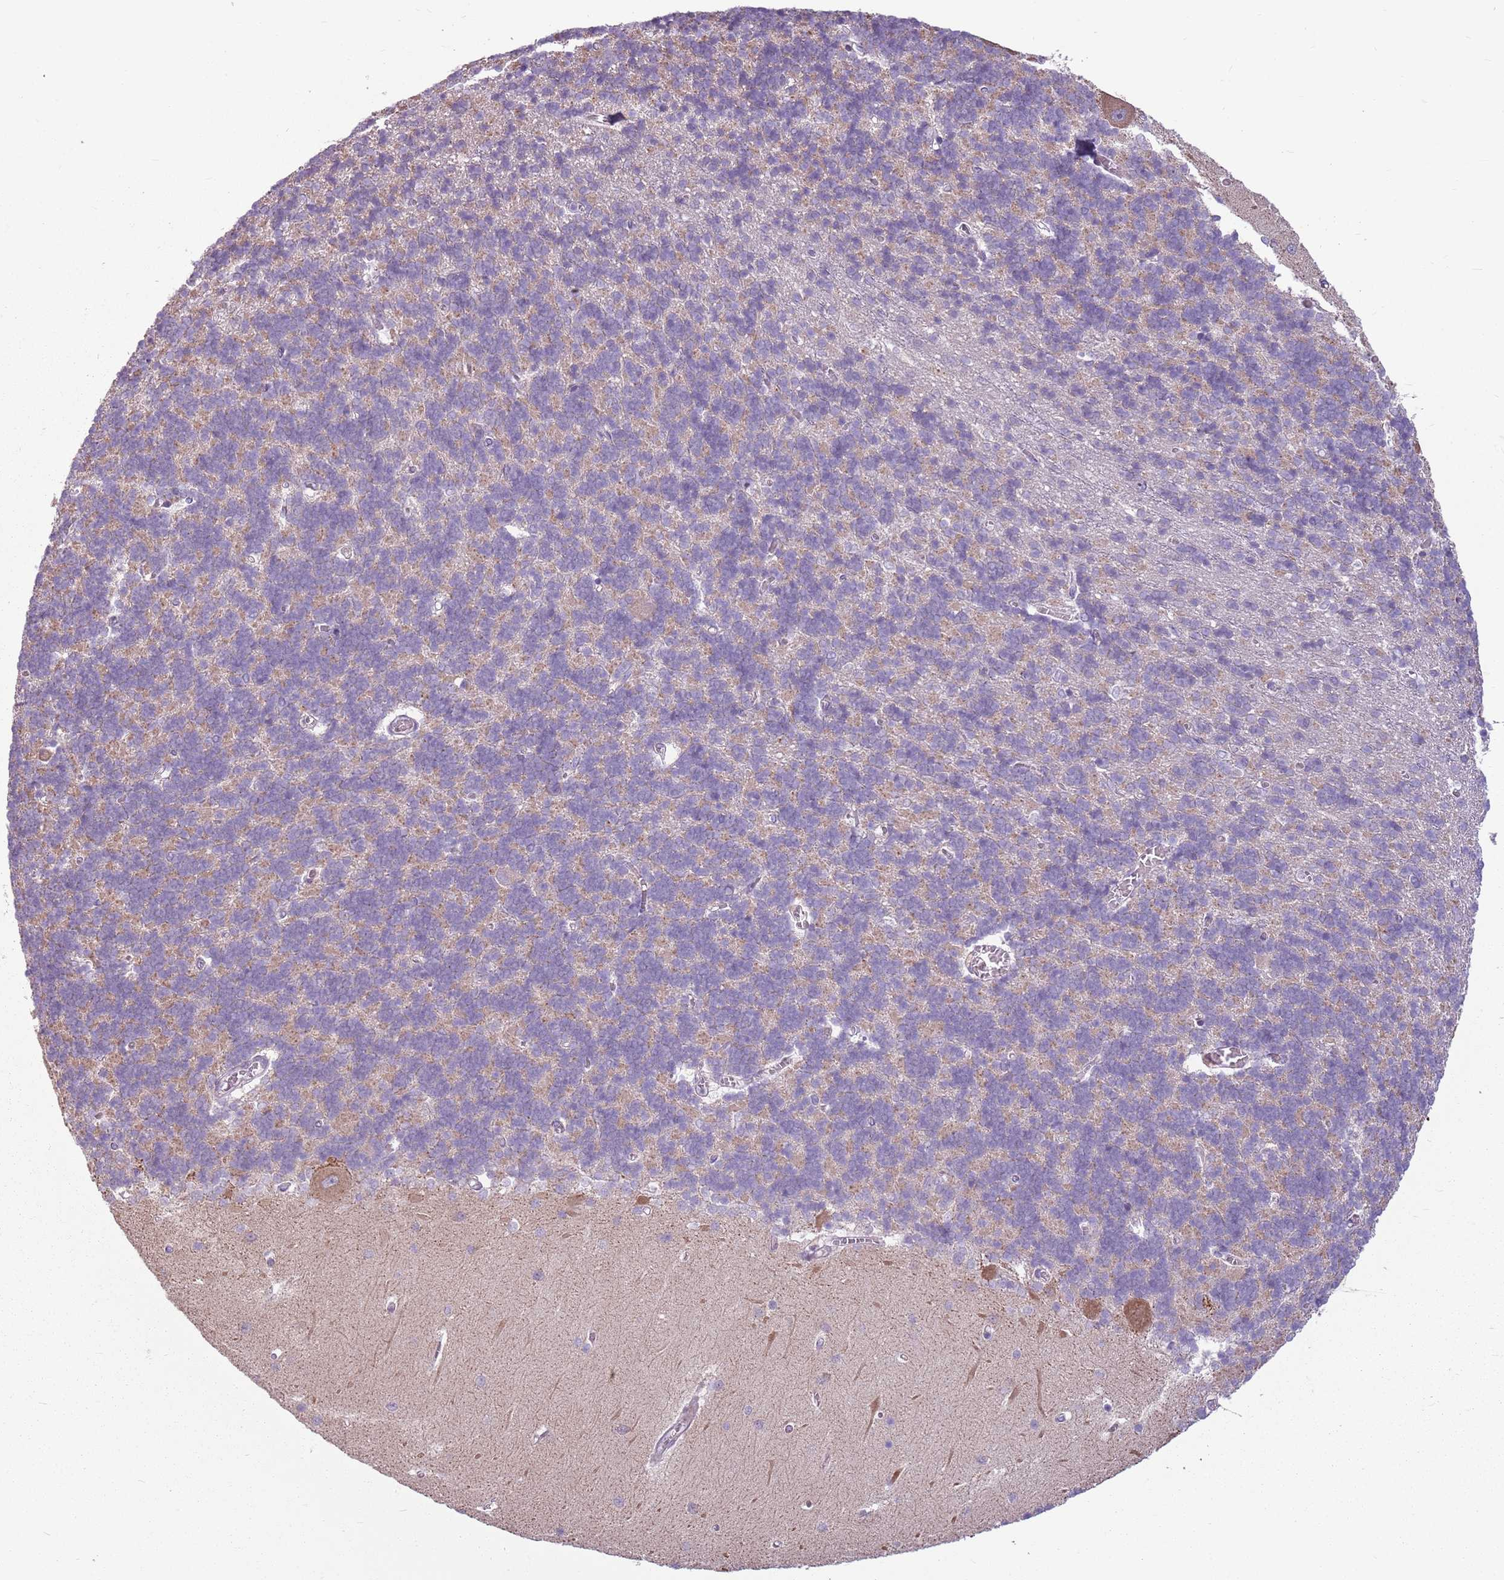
{"staining": {"intensity": "weak", "quantity": "25%-75%", "location": "cytoplasmic/membranous"}, "tissue": "cerebellum", "cell_type": "Cells in granular layer", "image_type": "normal", "snomed": [{"axis": "morphology", "description": "Normal tissue, NOS"}, {"axis": "topography", "description": "Cerebellum"}], "caption": "A micrograph of human cerebellum stained for a protein displays weak cytoplasmic/membranous brown staining in cells in granular layer. (DAB IHC, brown staining for protein, blue staining for nuclei).", "gene": "HSPA14", "patient": {"sex": "male", "age": 37}}